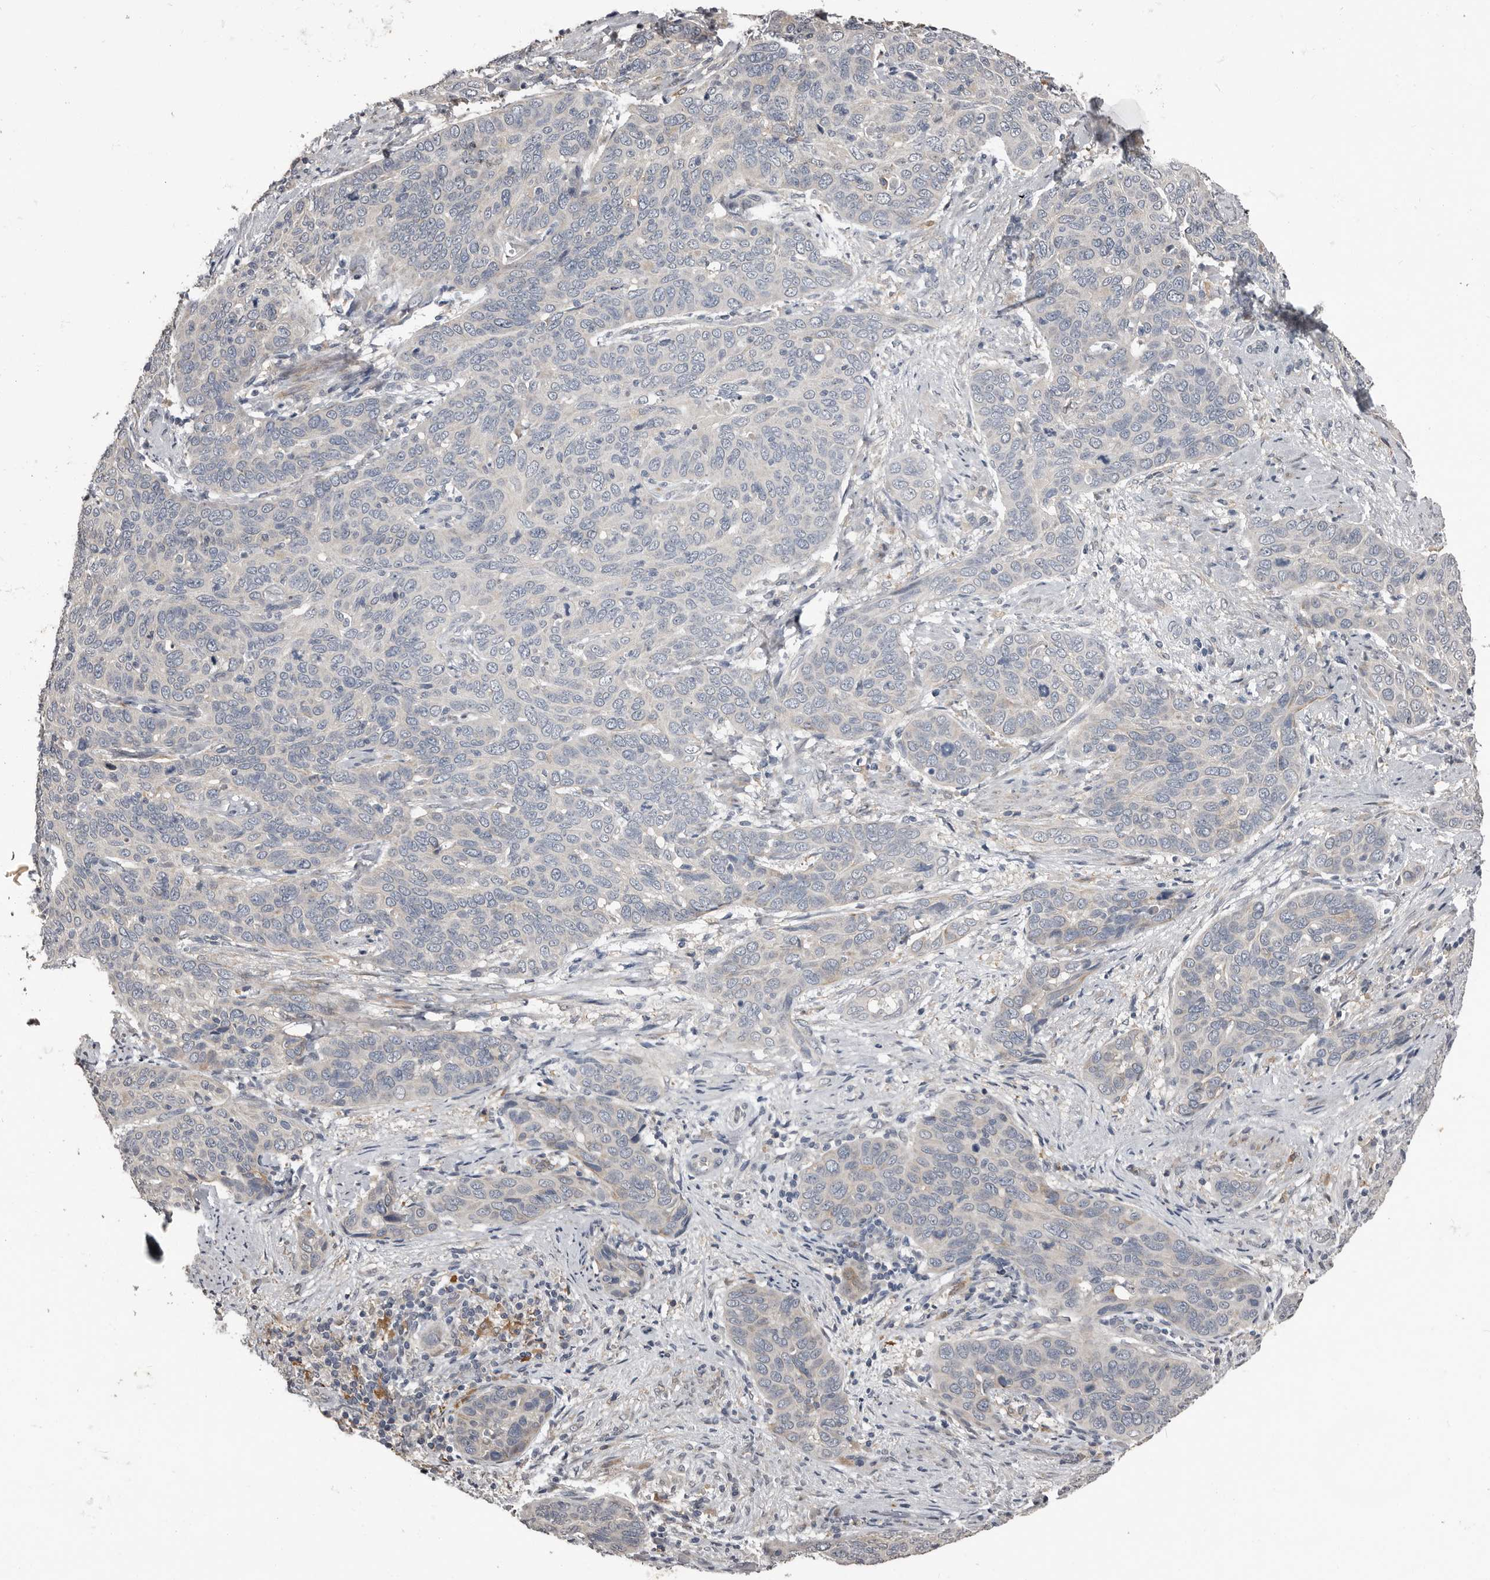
{"staining": {"intensity": "negative", "quantity": "none", "location": "none"}, "tissue": "cervical cancer", "cell_type": "Tumor cells", "image_type": "cancer", "snomed": [{"axis": "morphology", "description": "Squamous cell carcinoma, NOS"}, {"axis": "topography", "description": "Cervix"}], "caption": "High power microscopy photomicrograph of an immunohistochemistry photomicrograph of cervical cancer, revealing no significant positivity in tumor cells.", "gene": "KCNJ8", "patient": {"sex": "female", "age": 60}}